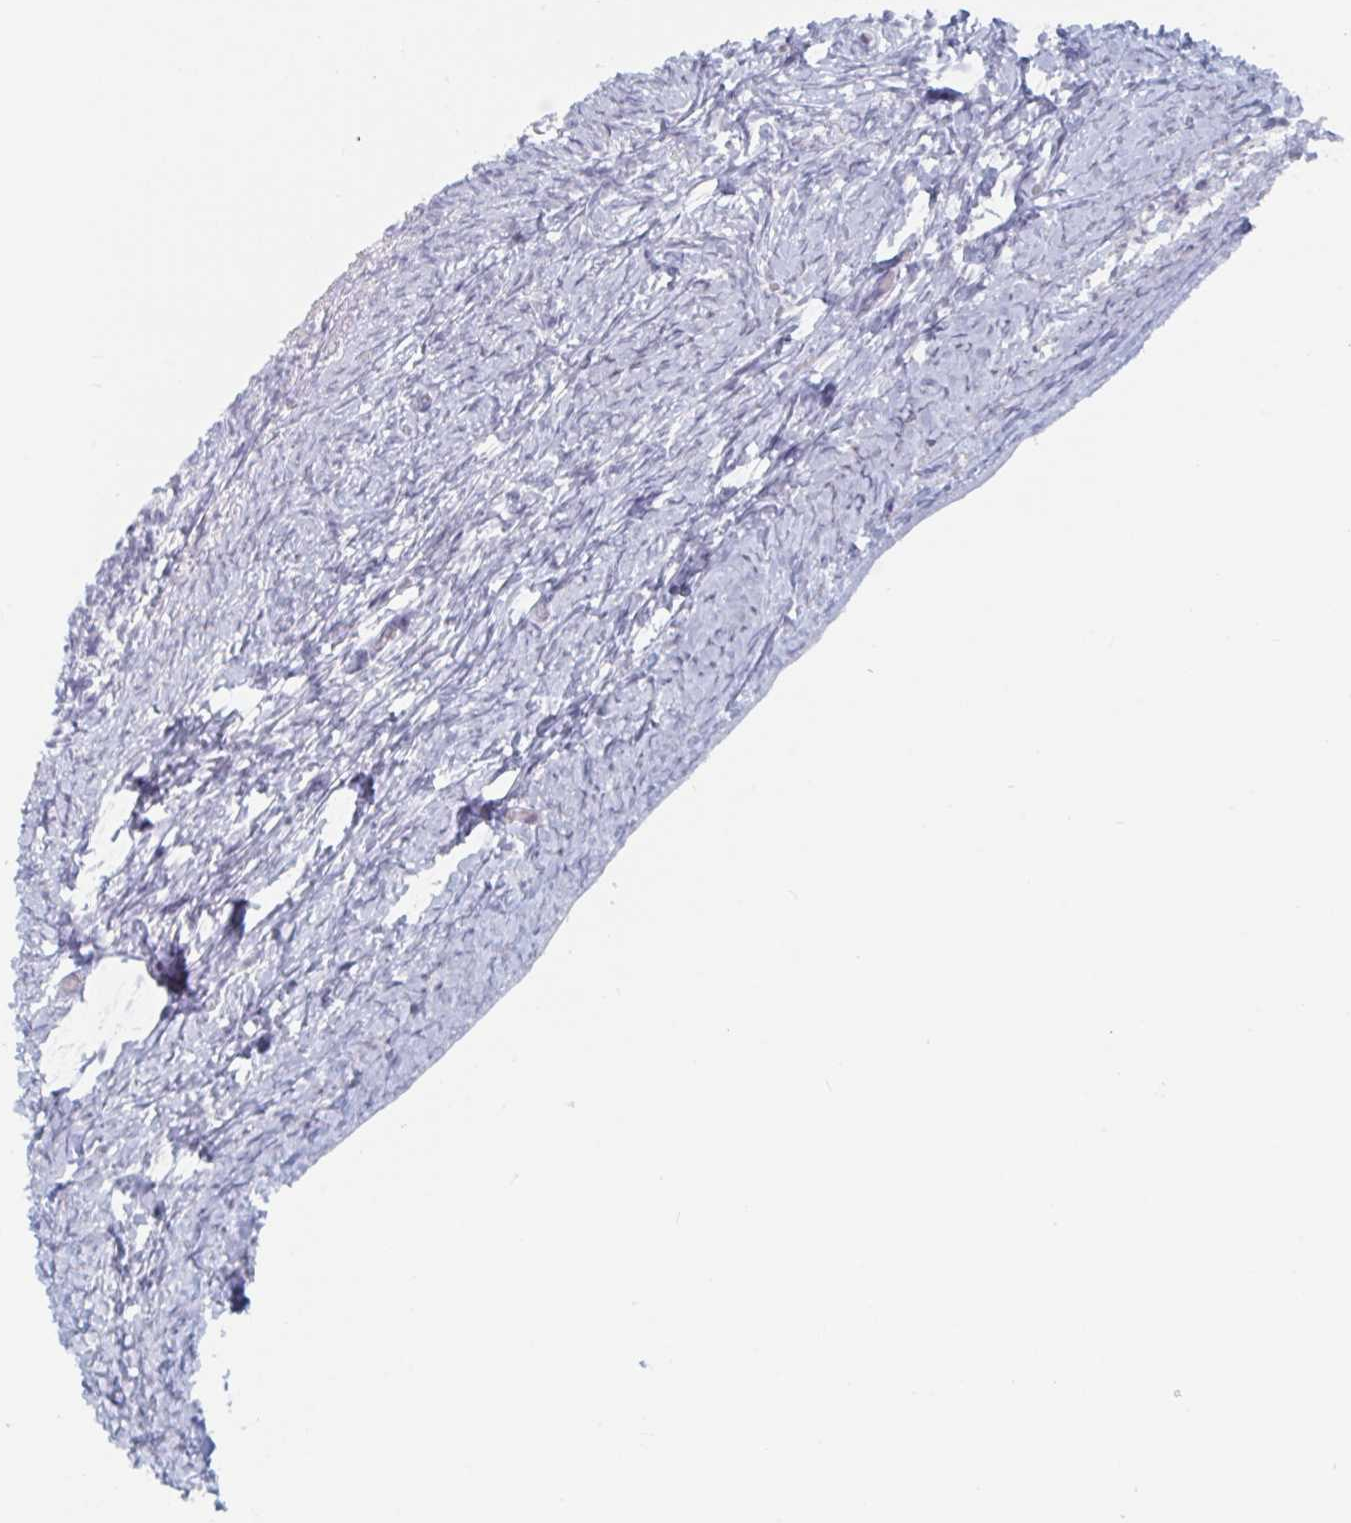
{"staining": {"intensity": "negative", "quantity": "none", "location": "none"}, "tissue": "ovary", "cell_type": "Ovarian stroma cells", "image_type": "normal", "snomed": [{"axis": "morphology", "description": "Normal tissue, NOS"}, {"axis": "topography", "description": "Ovary"}], "caption": "This is an immunohistochemistry photomicrograph of normal human ovary. There is no positivity in ovarian stroma cells.", "gene": "NR1H2", "patient": {"sex": "female", "age": 39}}